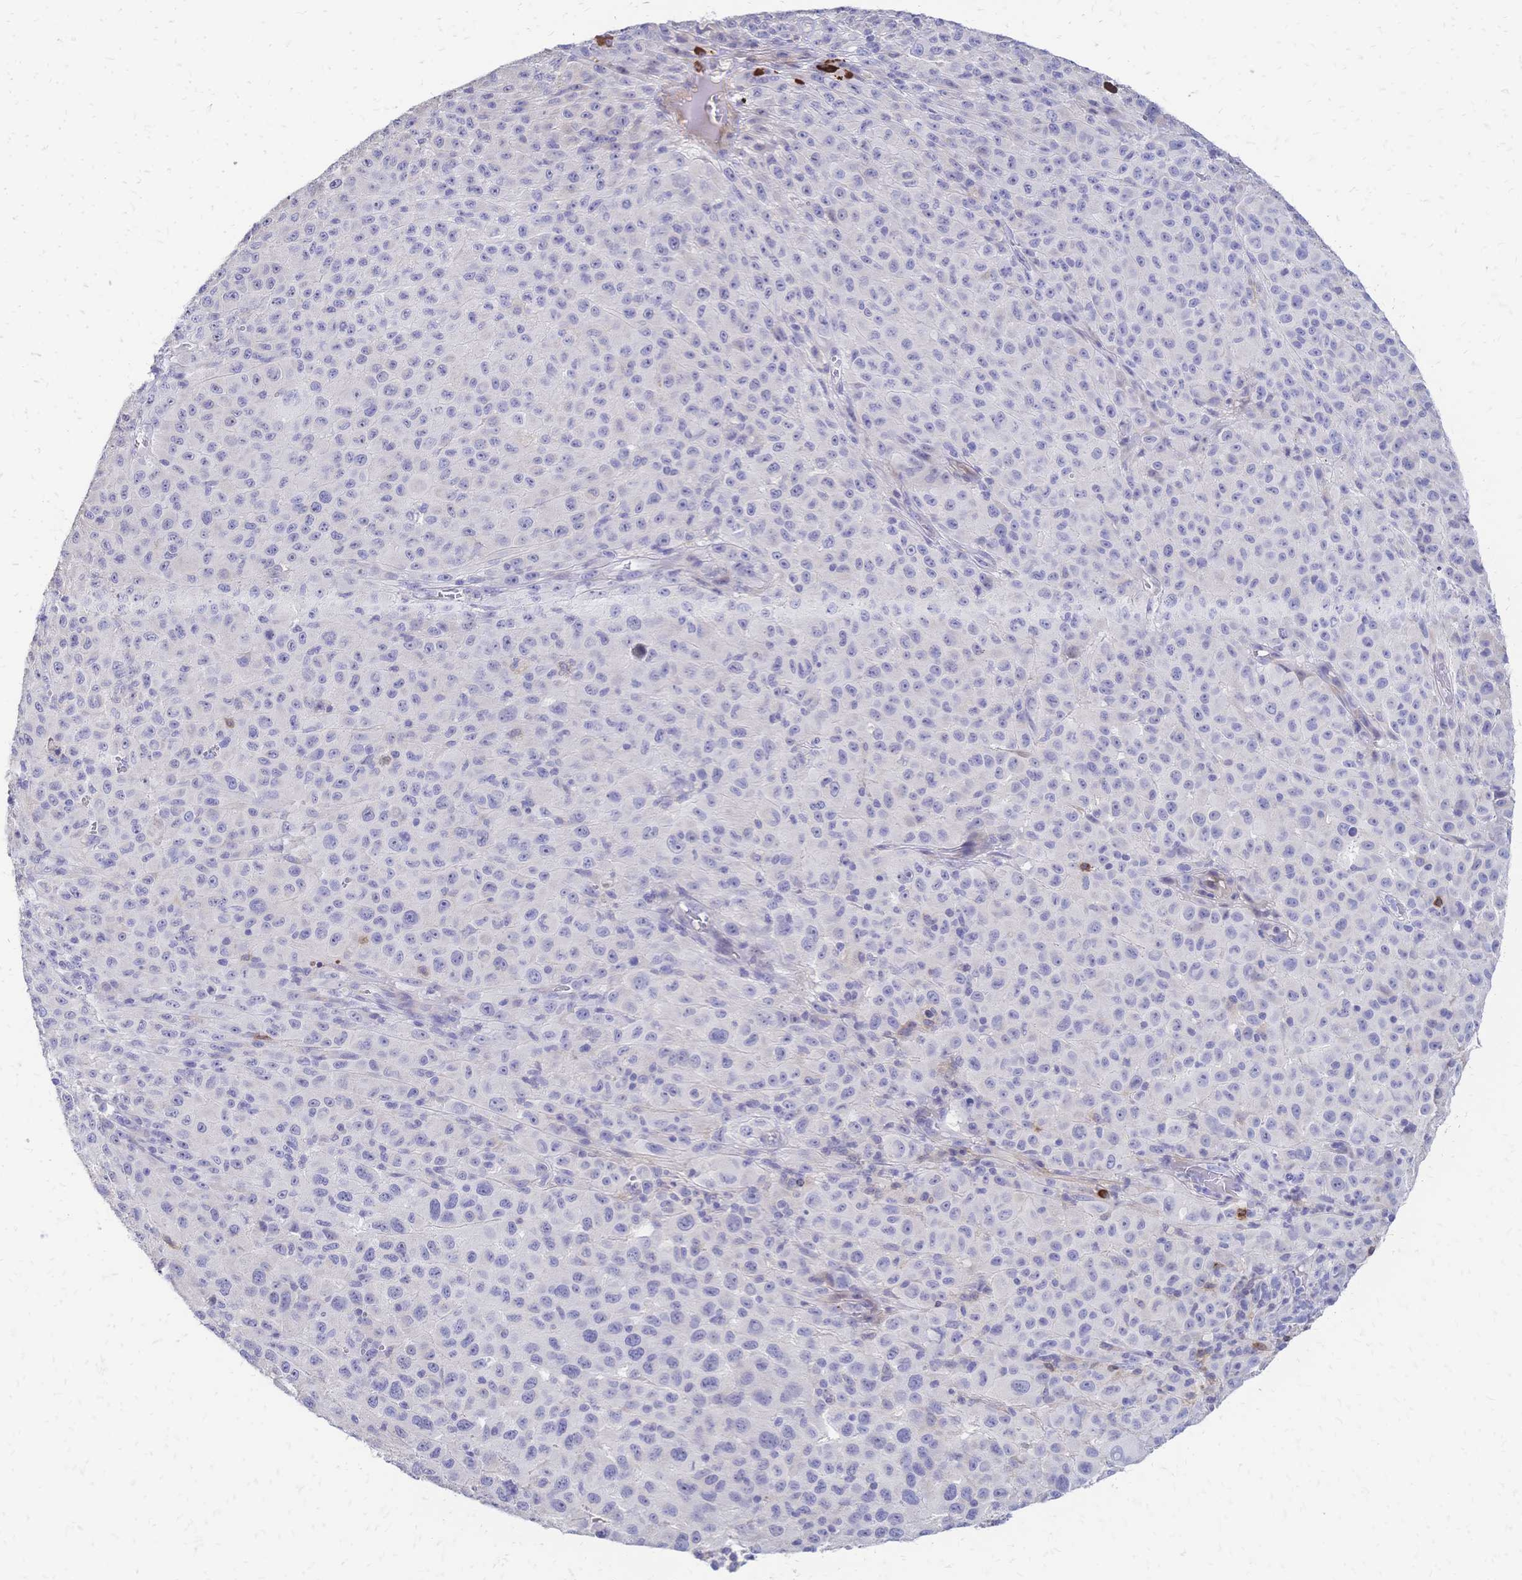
{"staining": {"intensity": "negative", "quantity": "none", "location": "none"}, "tissue": "melanoma", "cell_type": "Tumor cells", "image_type": "cancer", "snomed": [{"axis": "morphology", "description": "Malignant melanoma, NOS"}, {"axis": "topography", "description": "Skin"}], "caption": "Melanoma stained for a protein using immunohistochemistry (IHC) exhibits no expression tumor cells.", "gene": "IL2RA", "patient": {"sex": "male", "age": 73}}